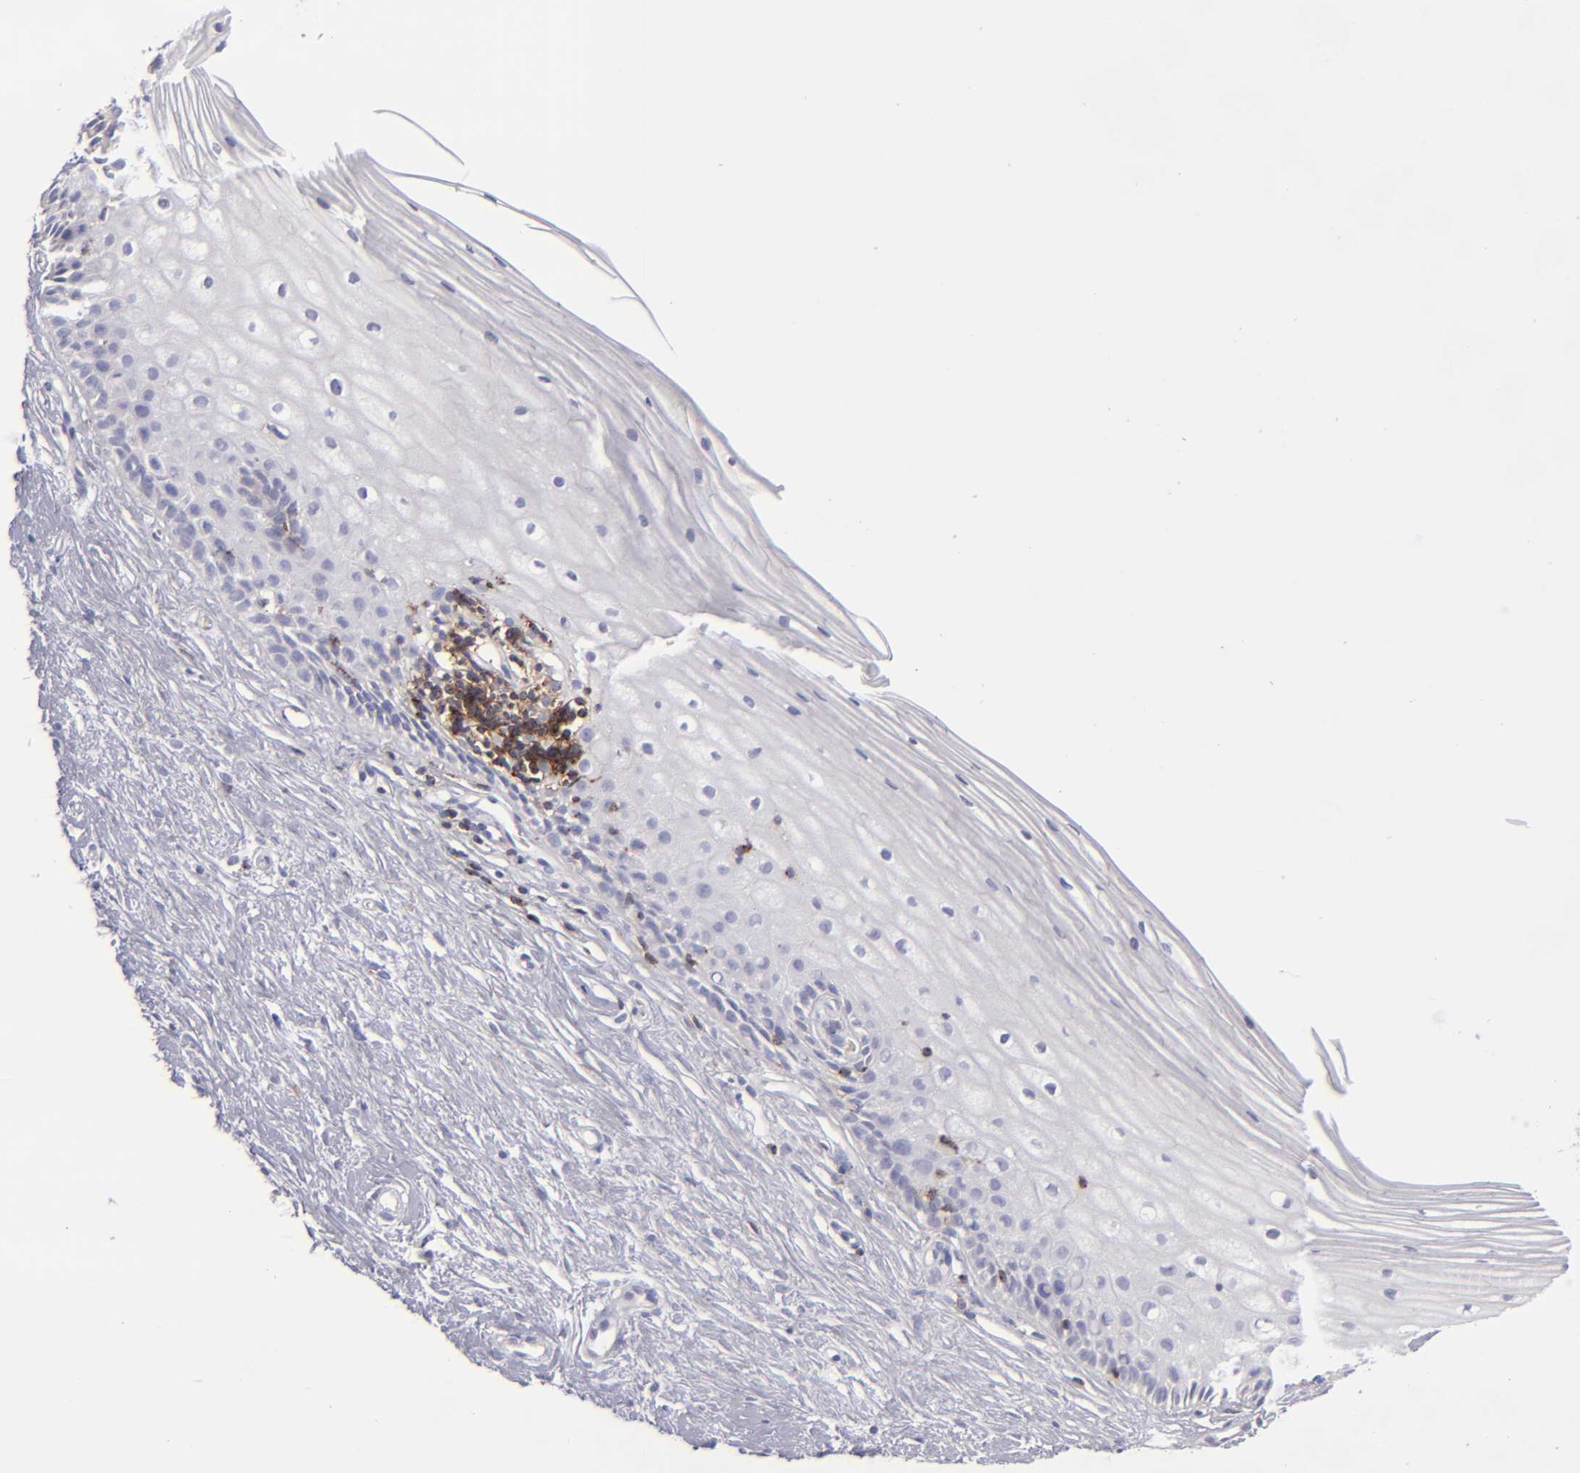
{"staining": {"intensity": "negative", "quantity": "none", "location": "none"}, "tissue": "cervix", "cell_type": "Glandular cells", "image_type": "normal", "snomed": [{"axis": "morphology", "description": "Normal tissue, NOS"}, {"axis": "topography", "description": "Cervix"}], "caption": "A high-resolution micrograph shows immunohistochemistry (IHC) staining of normal cervix, which exhibits no significant positivity in glandular cells. The staining is performed using DAB (3,3'-diaminobenzidine) brown chromogen with nuclei counter-stained in using hematoxylin.", "gene": "CD2", "patient": {"sex": "female", "age": 40}}